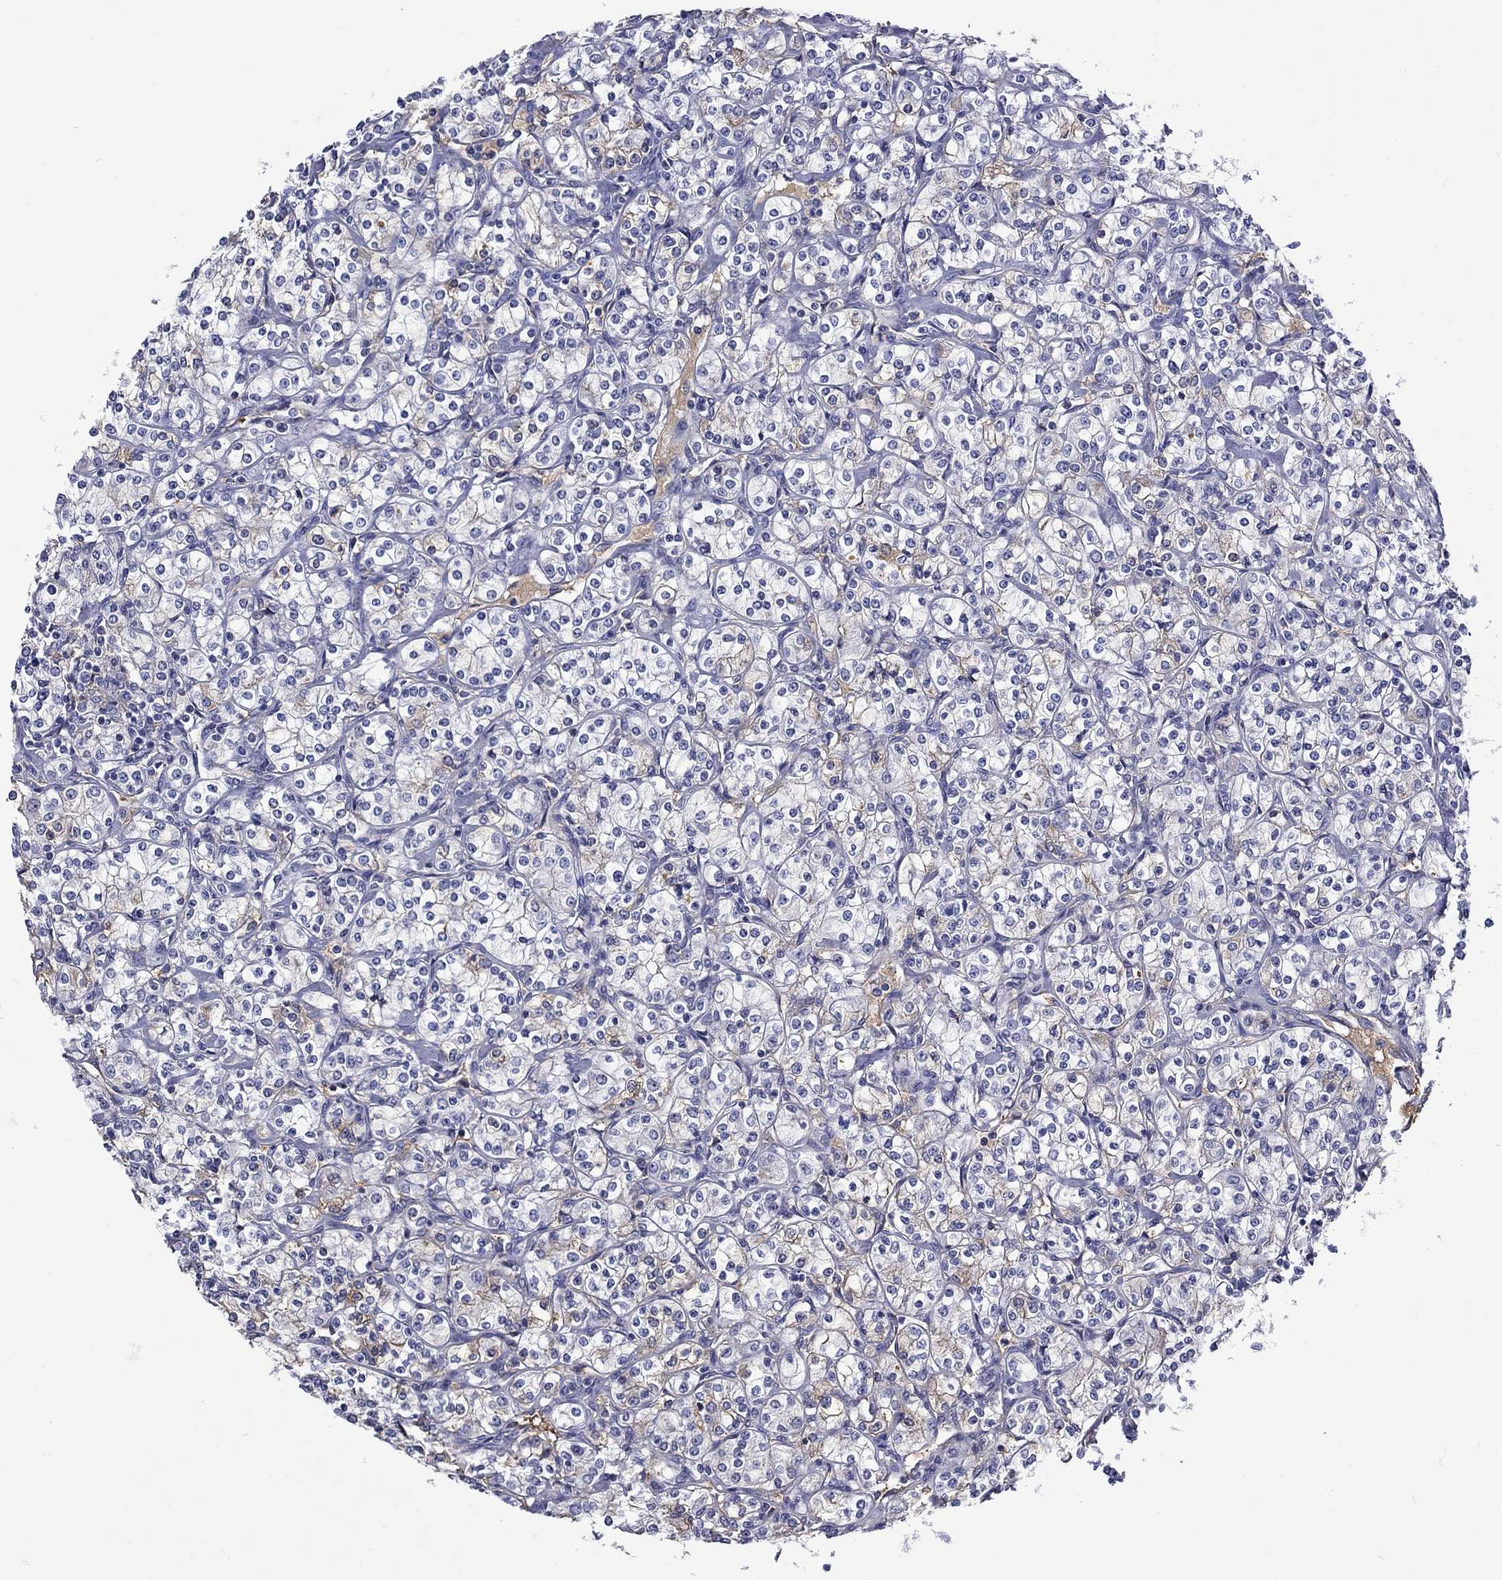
{"staining": {"intensity": "negative", "quantity": "none", "location": "none"}, "tissue": "renal cancer", "cell_type": "Tumor cells", "image_type": "cancer", "snomed": [{"axis": "morphology", "description": "Adenocarcinoma, NOS"}, {"axis": "topography", "description": "Kidney"}], "caption": "This is a image of immunohistochemistry (IHC) staining of renal adenocarcinoma, which shows no staining in tumor cells. (DAB (3,3'-diaminobenzidine) IHC, high magnification).", "gene": "APOA2", "patient": {"sex": "male", "age": 77}}